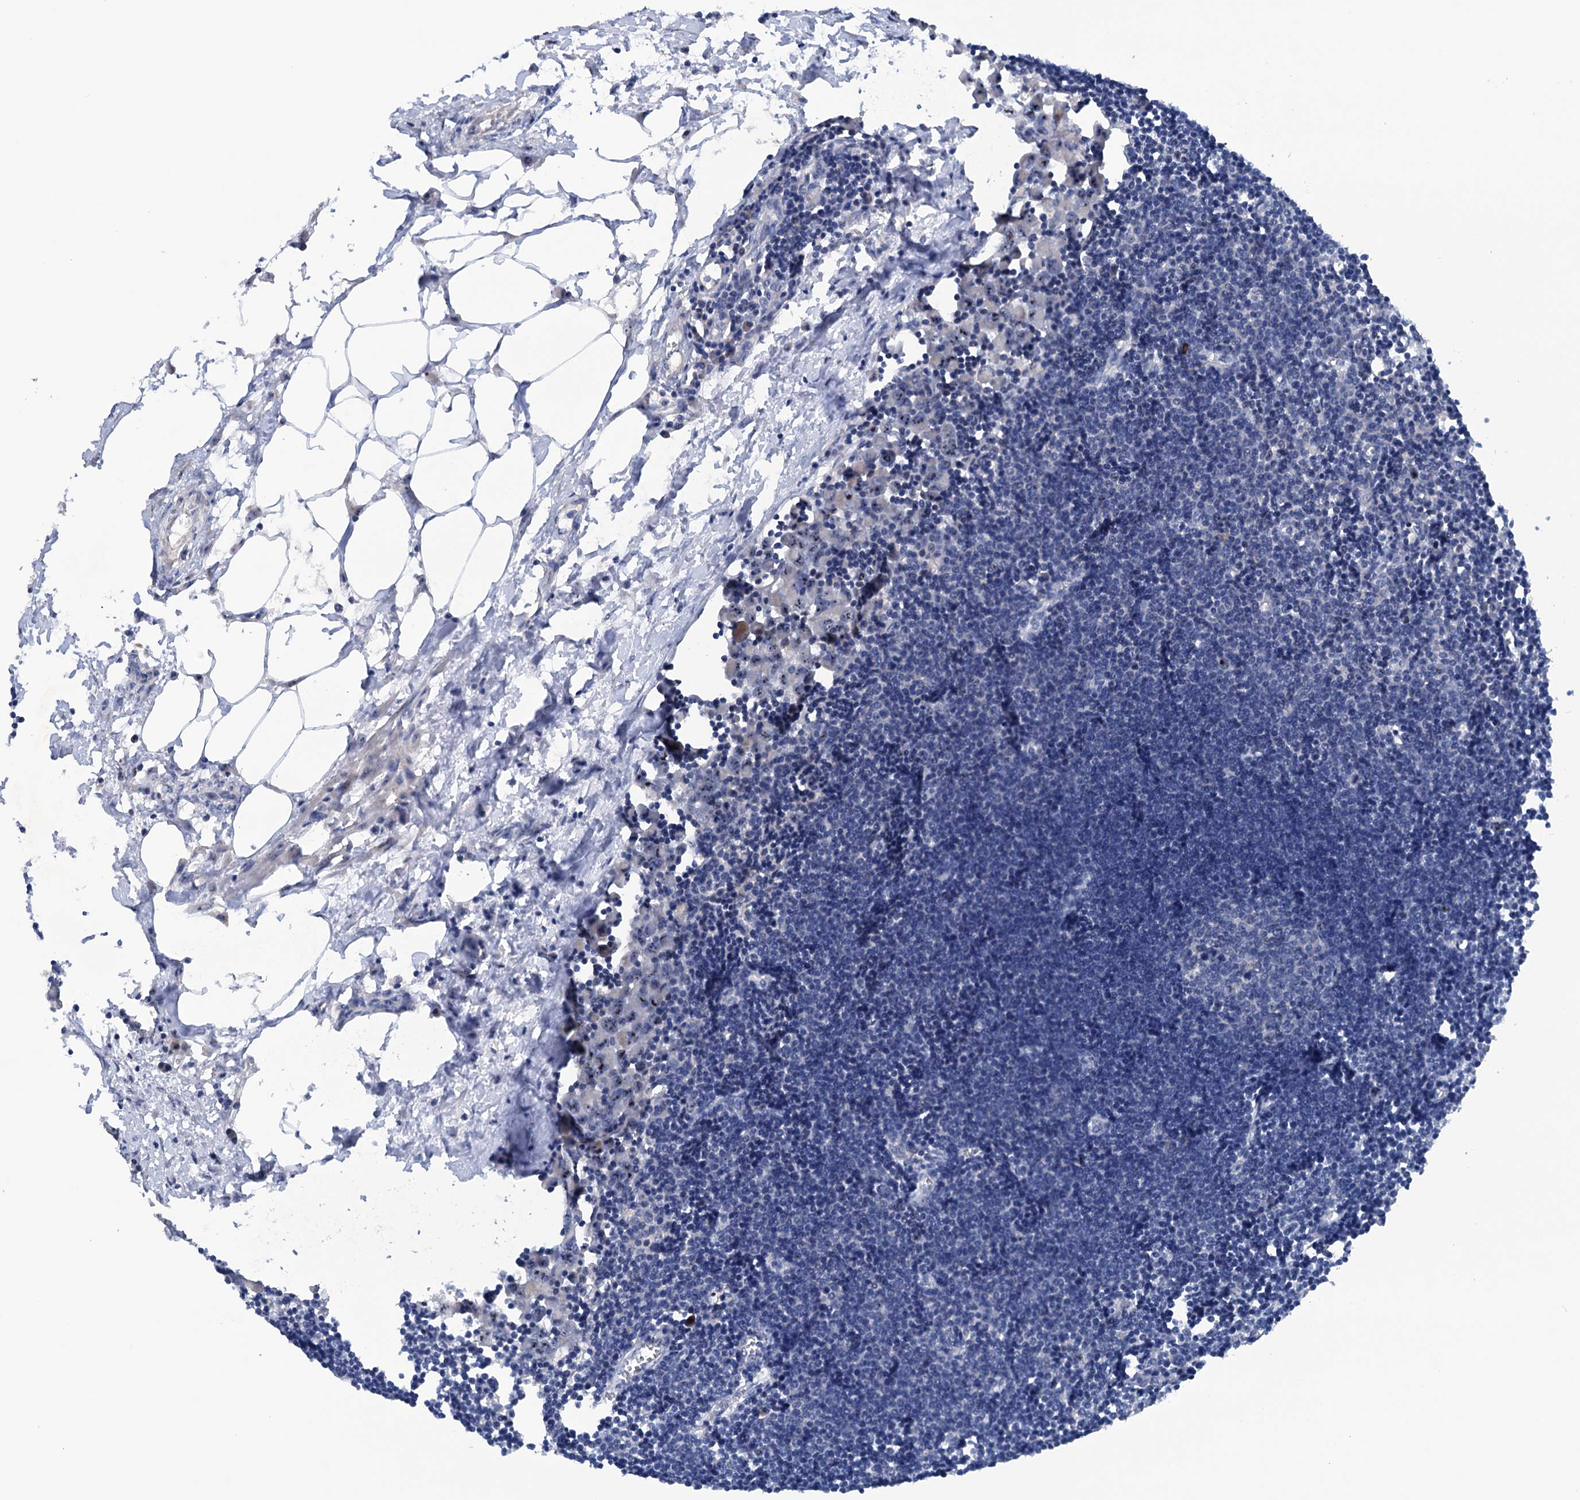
{"staining": {"intensity": "weak", "quantity": "<25%", "location": "cytoplasmic/membranous"}, "tissue": "lymph node", "cell_type": "Germinal center cells", "image_type": "normal", "snomed": [{"axis": "morphology", "description": "Normal tissue, NOS"}, {"axis": "morphology", "description": "Malignant melanoma, Metastatic site"}, {"axis": "topography", "description": "Lymph node"}], "caption": "This is an immunohistochemistry photomicrograph of benign lymph node. There is no positivity in germinal center cells.", "gene": "HTR3B", "patient": {"sex": "male", "age": 41}}